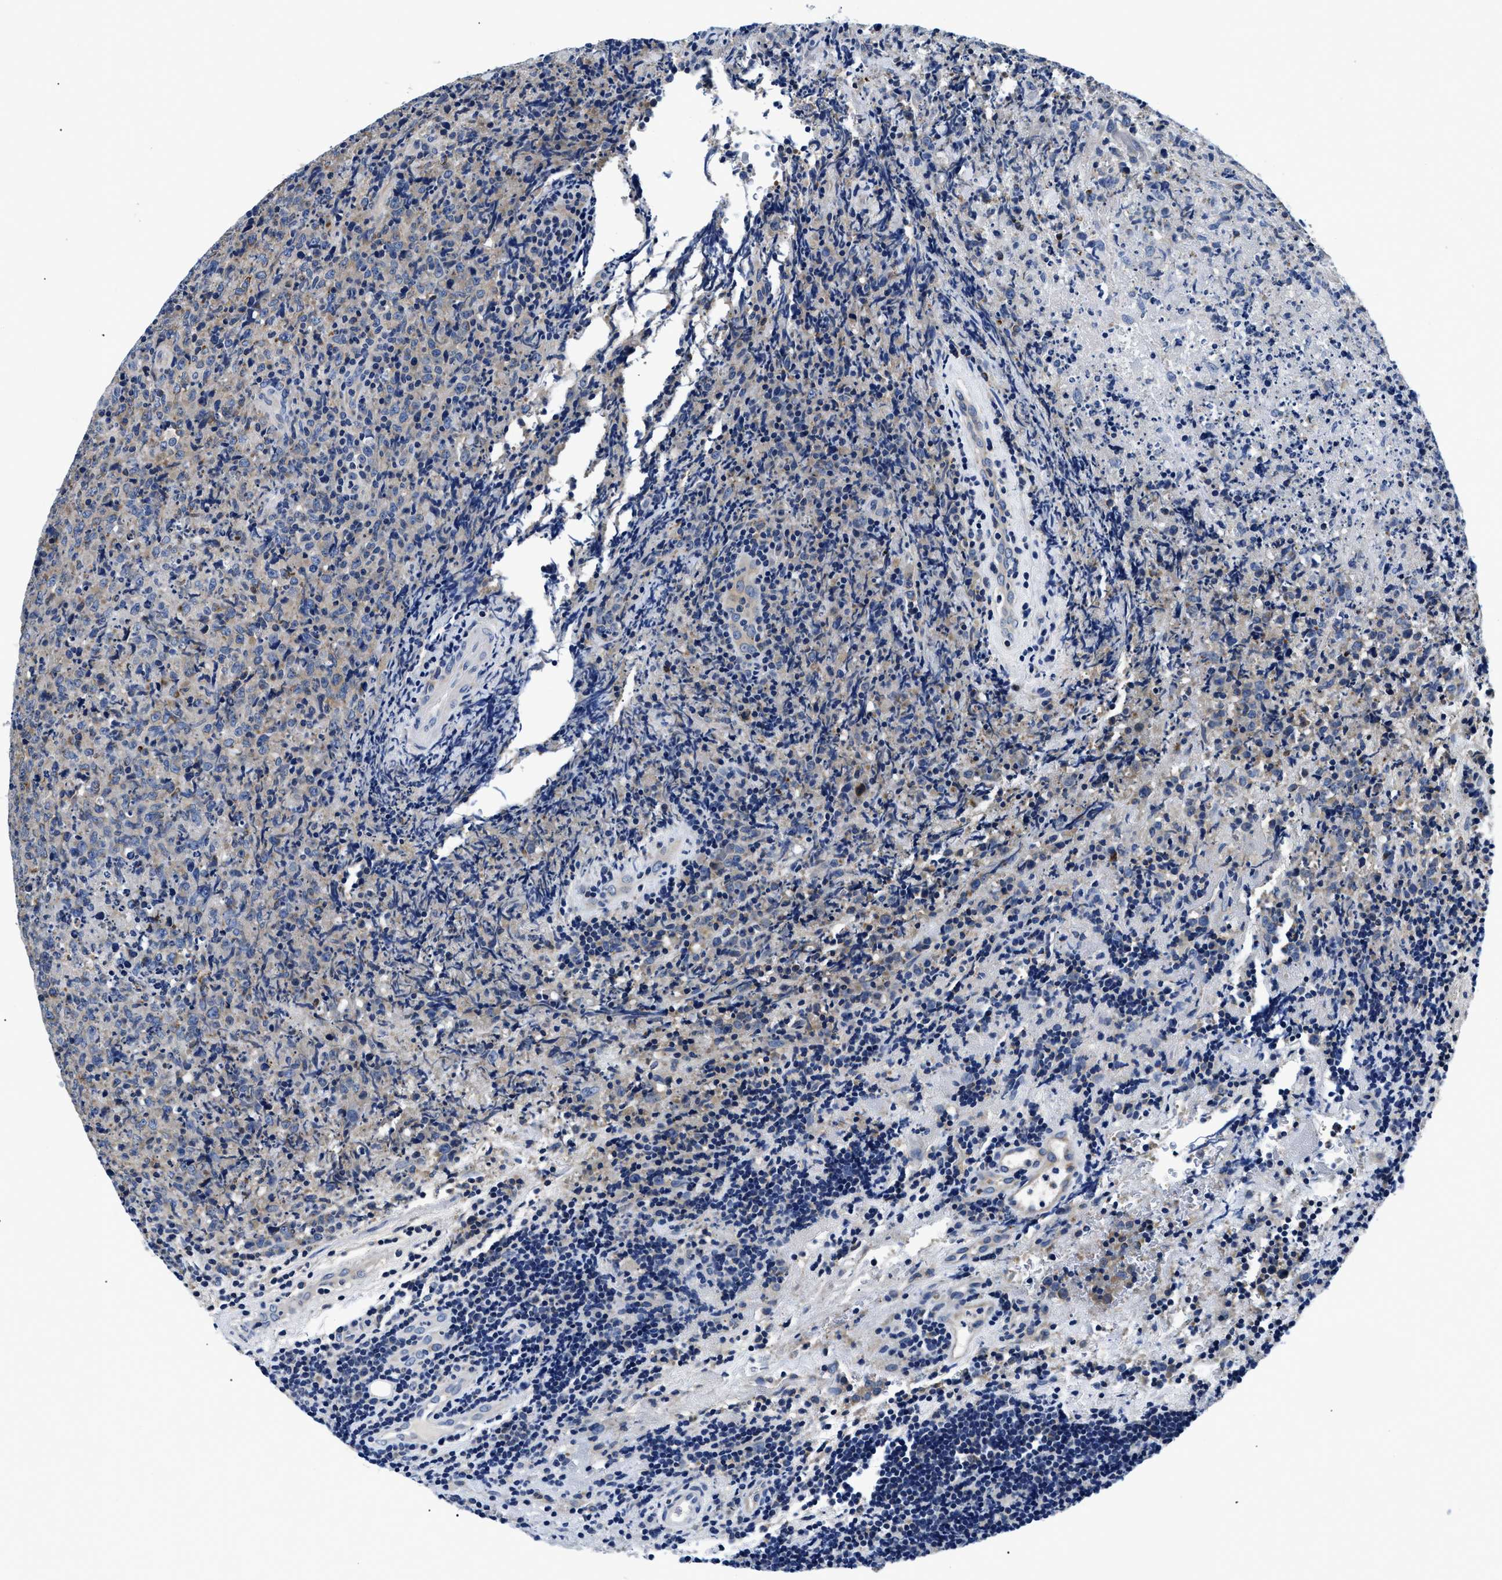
{"staining": {"intensity": "weak", "quantity": "<25%", "location": "cytoplasmic/membranous"}, "tissue": "lymphoma", "cell_type": "Tumor cells", "image_type": "cancer", "snomed": [{"axis": "morphology", "description": "Malignant lymphoma, non-Hodgkin's type, High grade"}, {"axis": "topography", "description": "Tonsil"}], "caption": "Tumor cells are negative for brown protein staining in lymphoma.", "gene": "MEA1", "patient": {"sex": "female", "age": 36}}